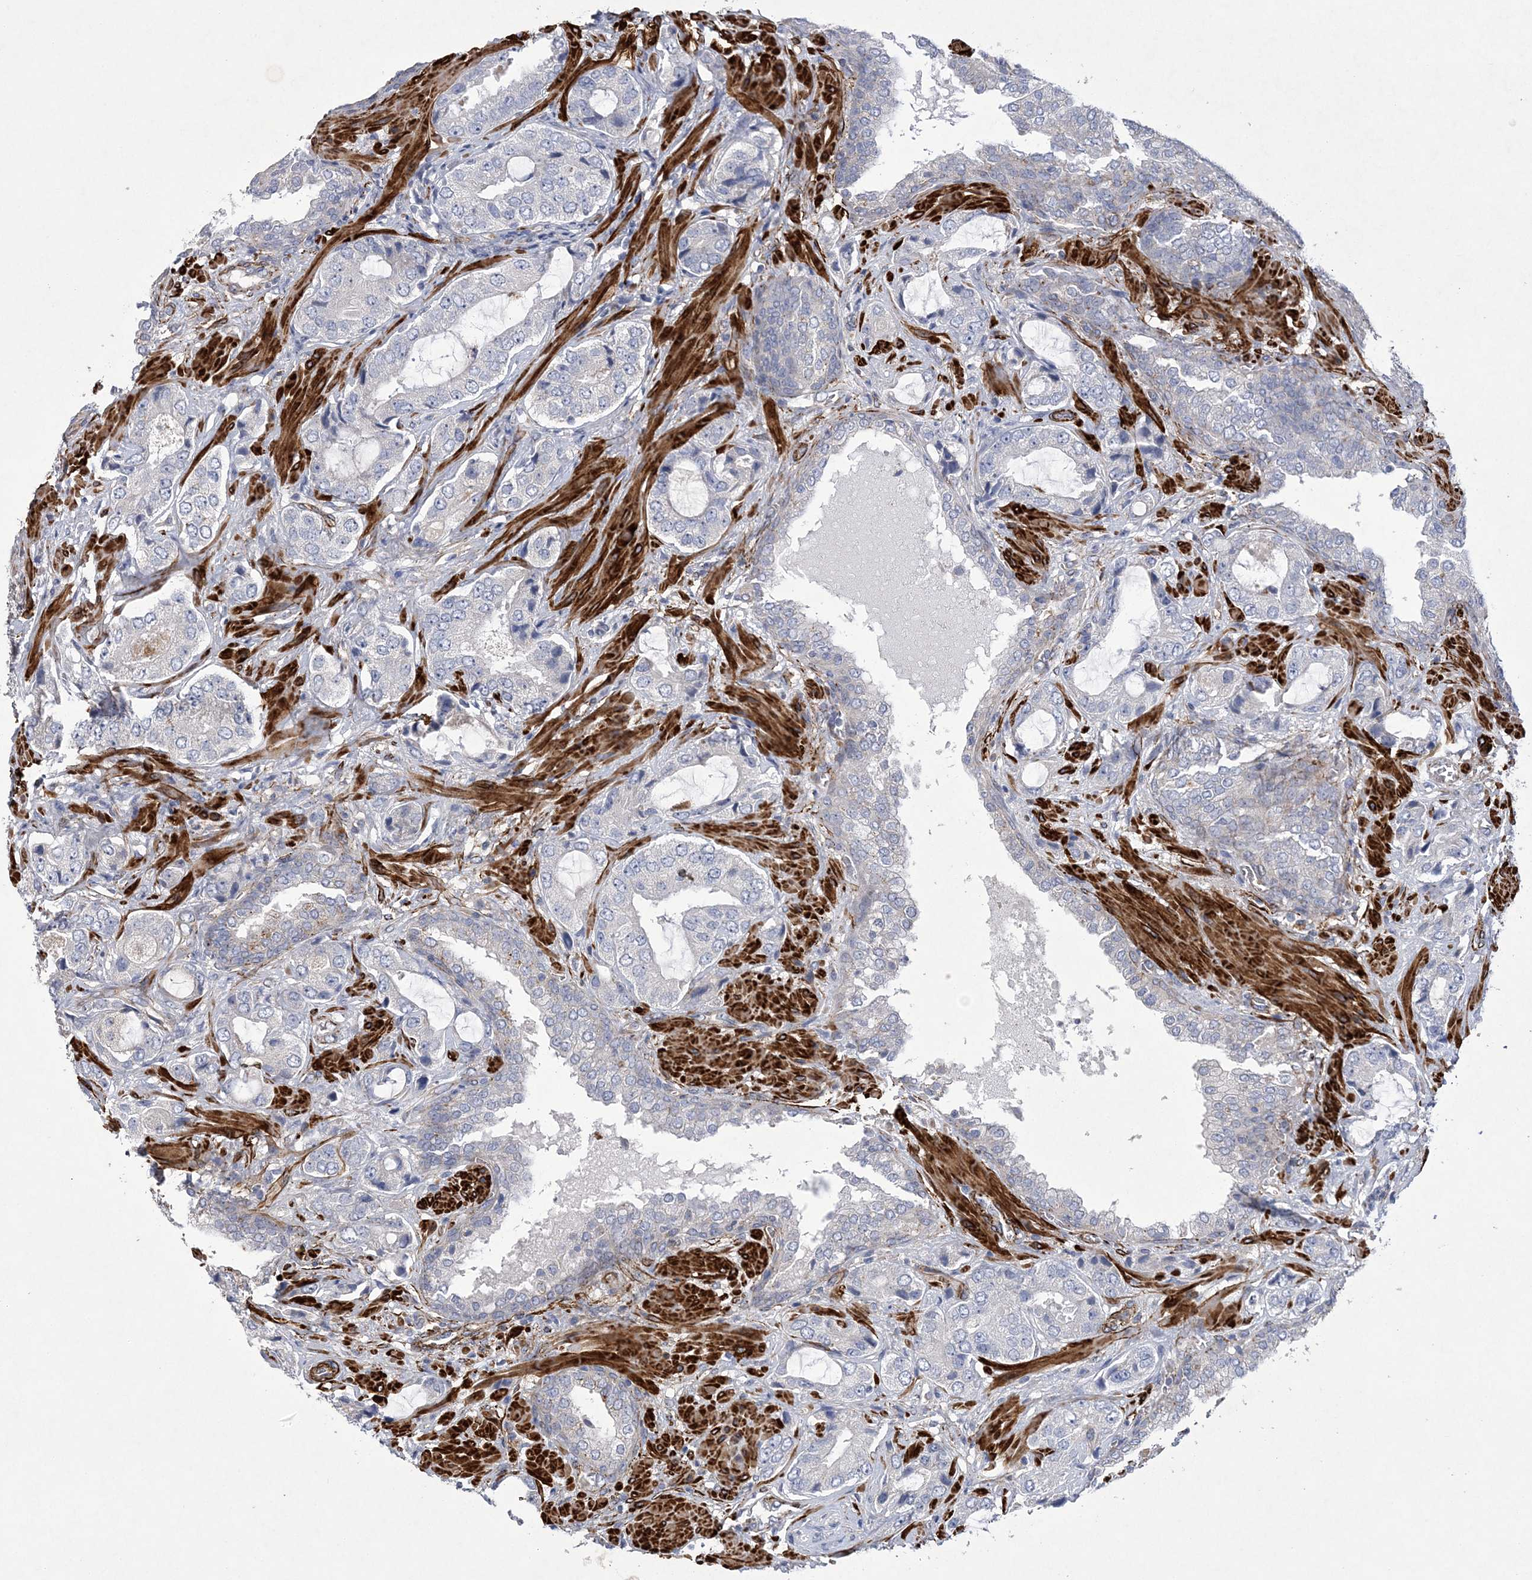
{"staining": {"intensity": "negative", "quantity": "none", "location": "none"}, "tissue": "prostate cancer", "cell_type": "Tumor cells", "image_type": "cancer", "snomed": [{"axis": "morphology", "description": "Normal tissue, NOS"}, {"axis": "morphology", "description": "Adenocarcinoma, High grade"}, {"axis": "topography", "description": "Prostate"}, {"axis": "topography", "description": "Peripheral nerve tissue"}], "caption": "Photomicrograph shows no protein staining in tumor cells of prostate cancer (high-grade adenocarcinoma) tissue.", "gene": "ARSJ", "patient": {"sex": "male", "age": 59}}